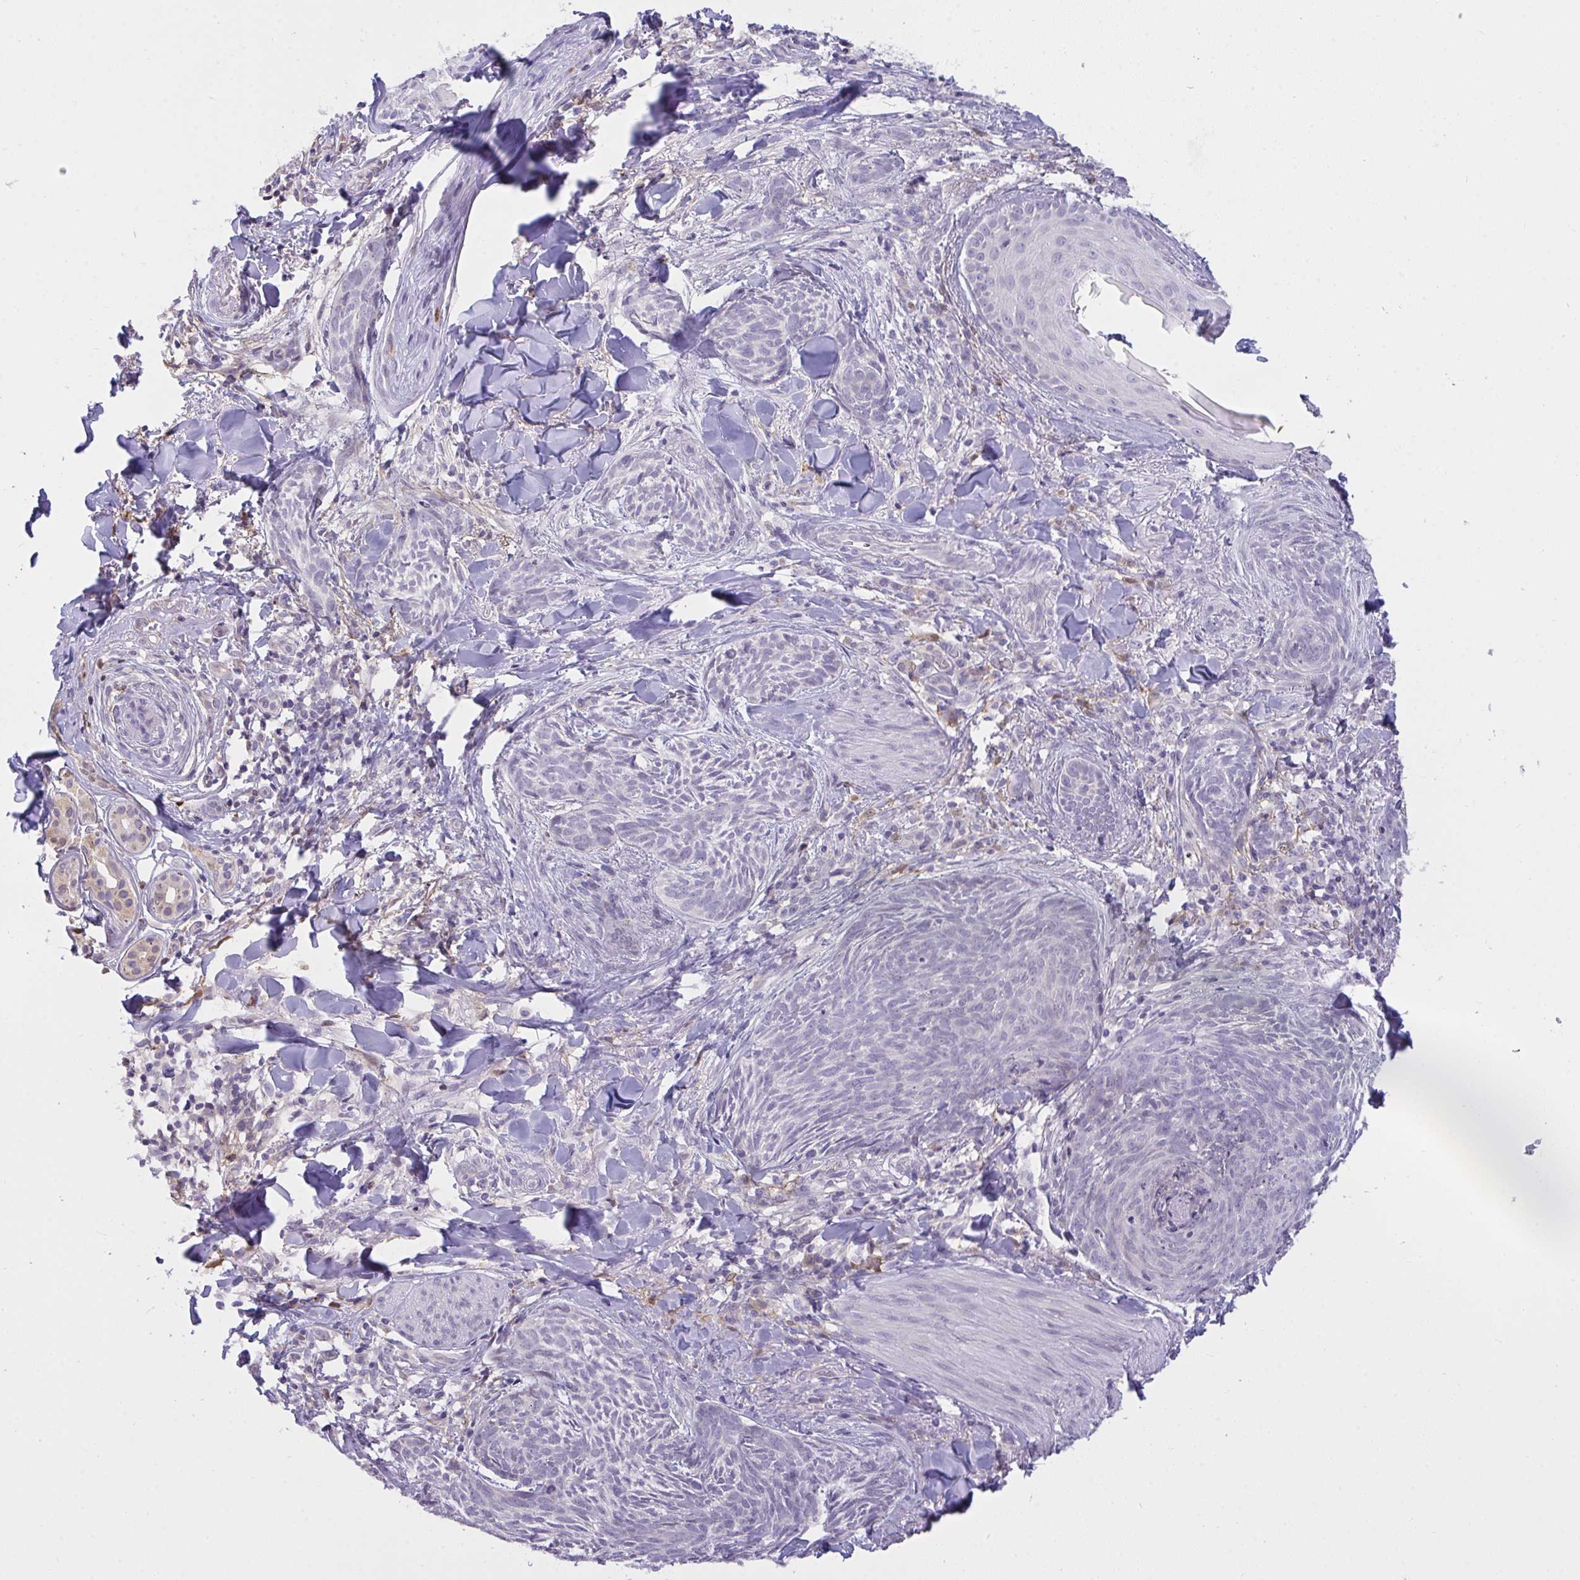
{"staining": {"intensity": "negative", "quantity": "none", "location": "none"}, "tissue": "skin cancer", "cell_type": "Tumor cells", "image_type": "cancer", "snomed": [{"axis": "morphology", "description": "Basal cell carcinoma"}, {"axis": "topography", "description": "Skin"}], "caption": "This is an immunohistochemistry (IHC) histopathology image of basal cell carcinoma (skin). There is no staining in tumor cells.", "gene": "SEMA6B", "patient": {"sex": "female", "age": 93}}